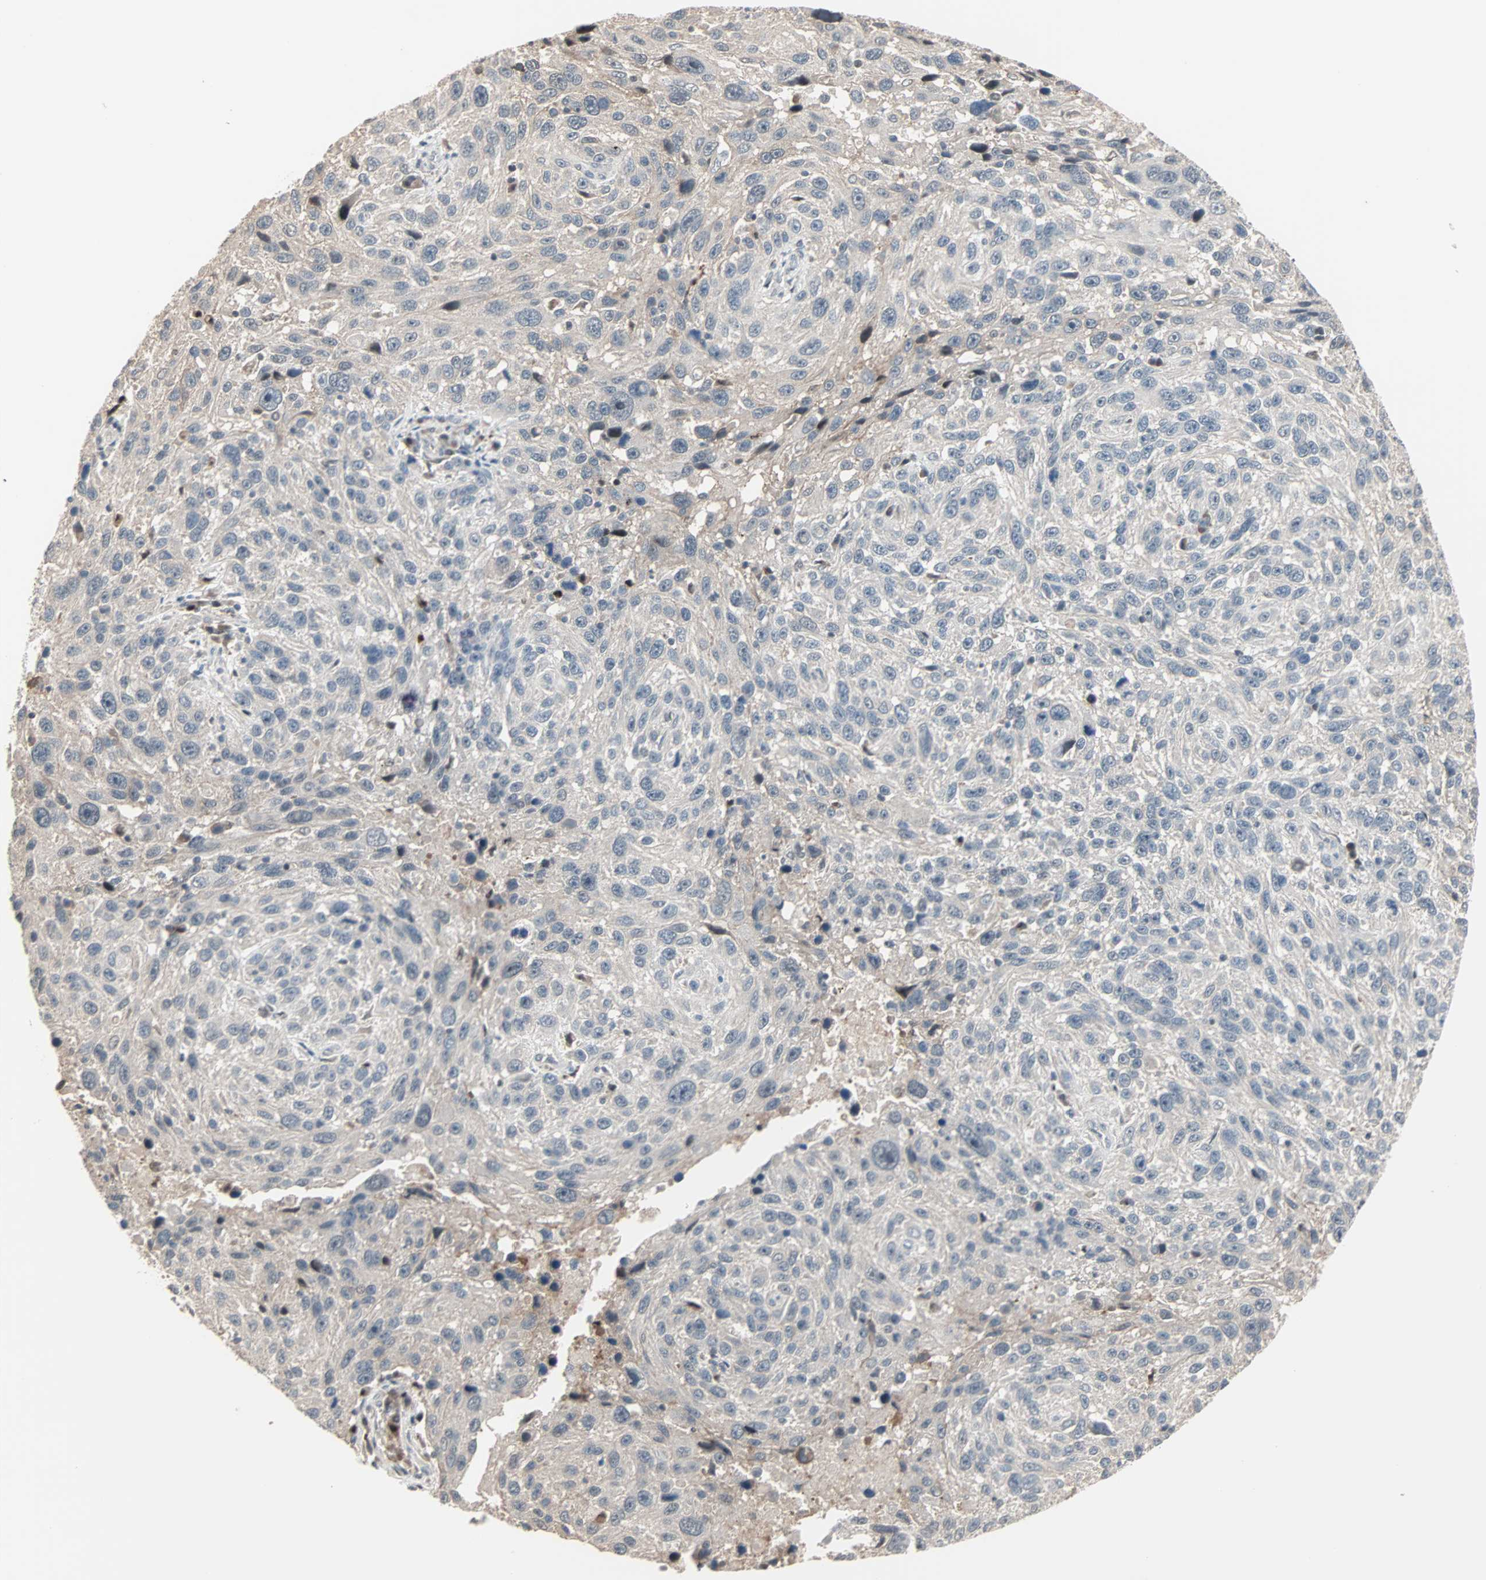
{"staining": {"intensity": "weak", "quantity": "25%-75%", "location": "cytoplasmic/membranous"}, "tissue": "melanoma", "cell_type": "Tumor cells", "image_type": "cancer", "snomed": [{"axis": "morphology", "description": "Malignant melanoma, NOS"}, {"axis": "topography", "description": "Skin"}], "caption": "The photomicrograph displays a brown stain indicating the presence of a protein in the cytoplasmic/membranous of tumor cells in melanoma. The protein of interest is stained brown, and the nuclei are stained in blue (DAB (3,3'-diaminobenzidine) IHC with brightfield microscopy, high magnification).", "gene": "KDM4A", "patient": {"sex": "male", "age": 53}}